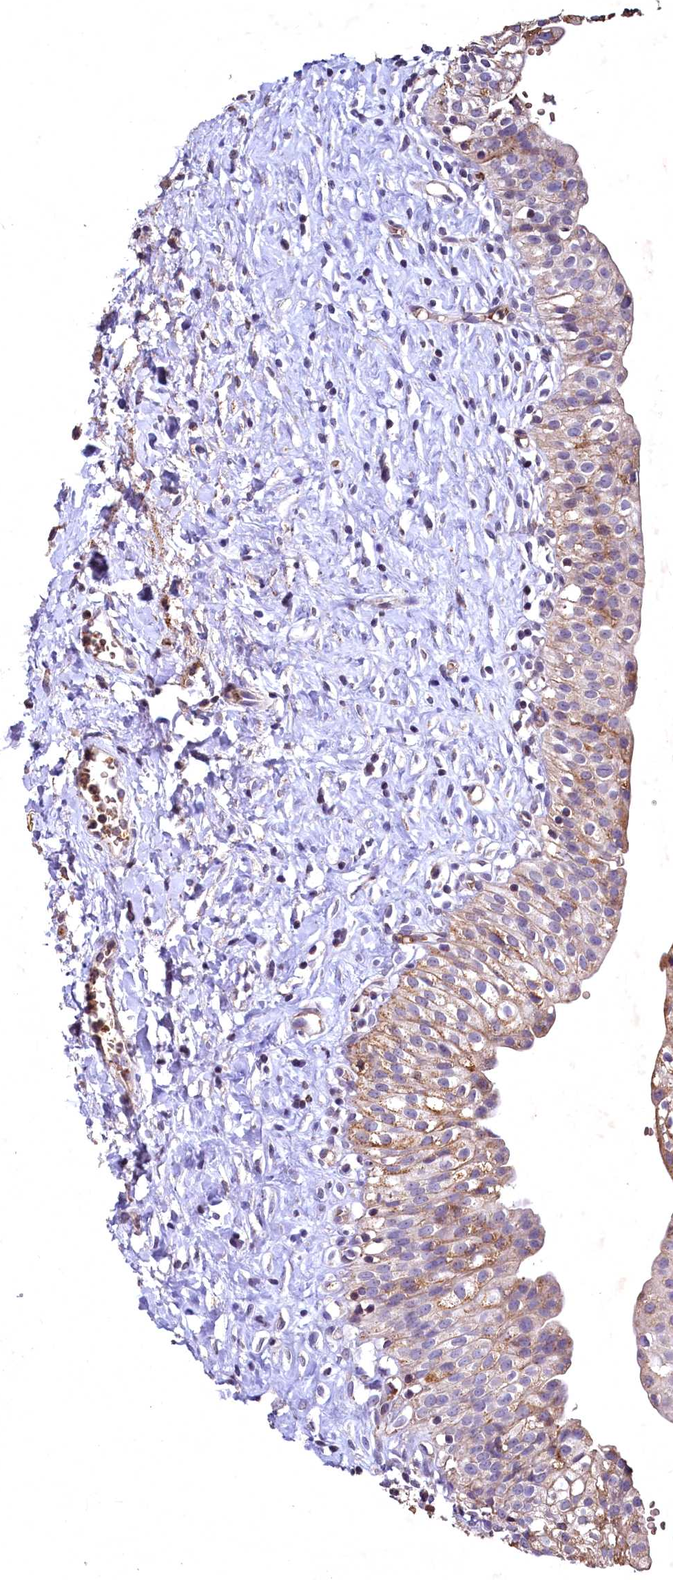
{"staining": {"intensity": "moderate", "quantity": ">75%", "location": "cytoplasmic/membranous"}, "tissue": "urinary bladder", "cell_type": "Urothelial cells", "image_type": "normal", "snomed": [{"axis": "morphology", "description": "Normal tissue, NOS"}, {"axis": "topography", "description": "Urinary bladder"}], "caption": "Immunohistochemistry of normal human urinary bladder displays medium levels of moderate cytoplasmic/membranous expression in approximately >75% of urothelial cells.", "gene": "SPTA1", "patient": {"sex": "male", "age": 51}}